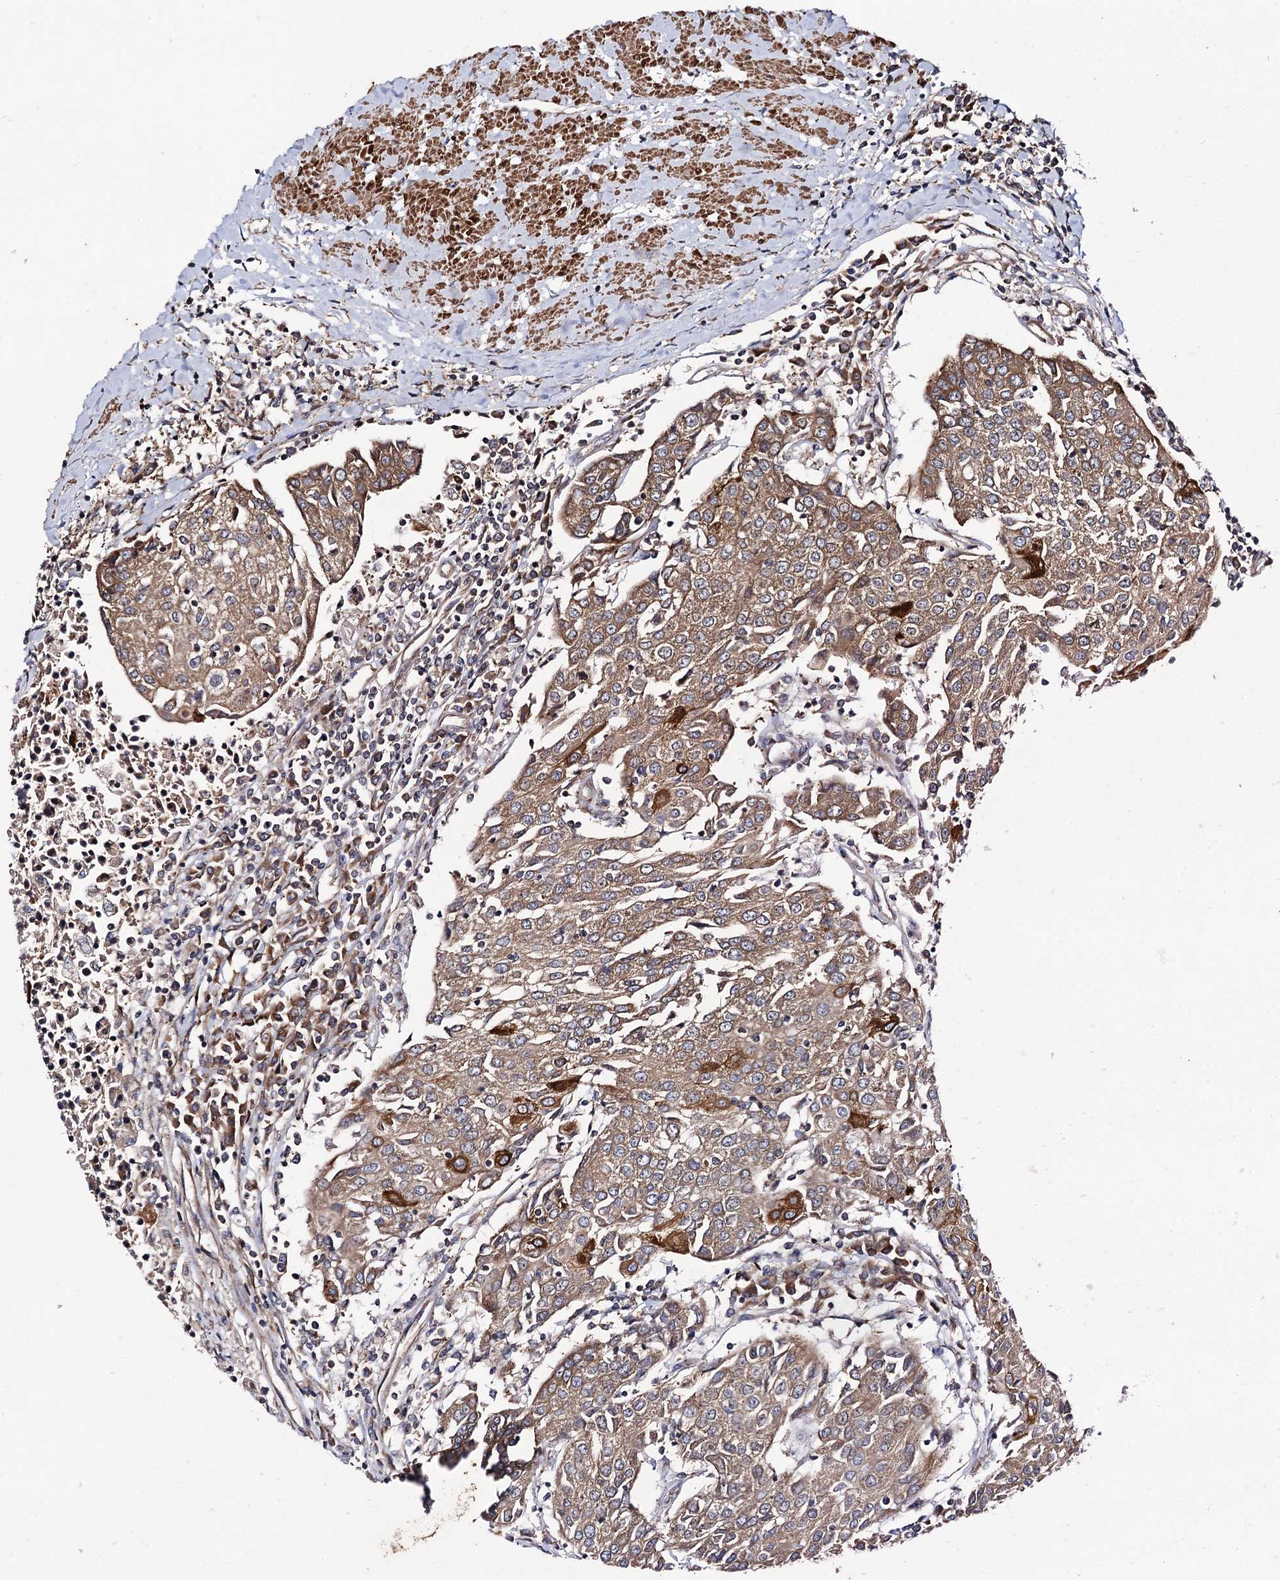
{"staining": {"intensity": "moderate", "quantity": ">75%", "location": "cytoplasmic/membranous"}, "tissue": "urothelial cancer", "cell_type": "Tumor cells", "image_type": "cancer", "snomed": [{"axis": "morphology", "description": "Urothelial carcinoma, High grade"}, {"axis": "topography", "description": "Urinary bladder"}], "caption": "DAB (3,3'-diaminobenzidine) immunohistochemical staining of urothelial cancer displays moderate cytoplasmic/membranous protein positivity in approximately >75% of tumor cells.", "gene": "DYDC1", "patient": {"sex": "female", "age": 85}}